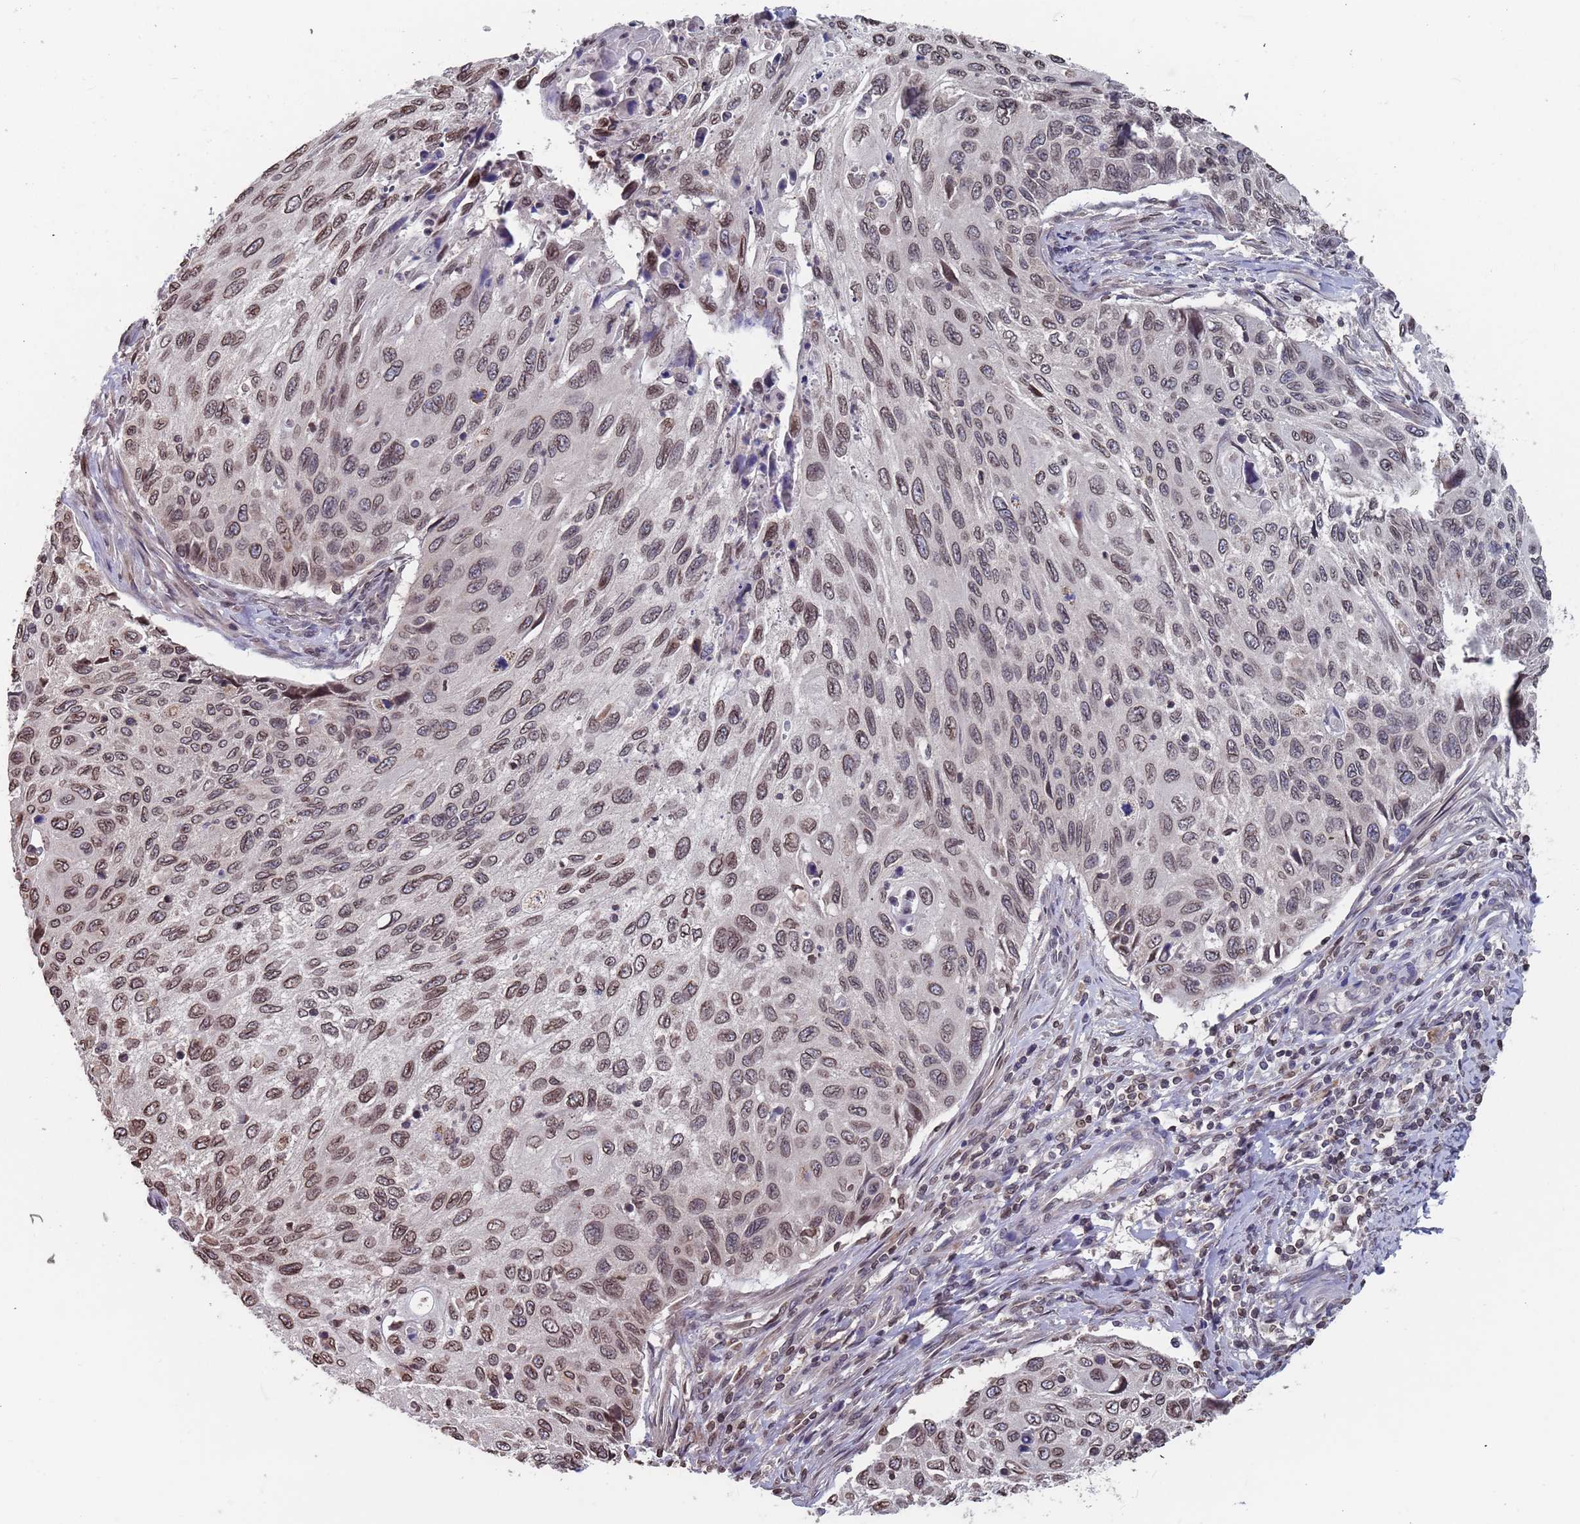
{"staining": {"intensity": "moderate", "quantity": ">75%", "location": "cytoplasmic/membranous,nuclear"}, "tissue": "cervical cancer", "cell_type": "Tumor cells", "image_type": "cancer", "snomed": [{"axis": "morphology", "description": "Squamous cell carcinoma, NOS"}, {"axis": "topography", "description": "Cervix"}], "caption": "Squamous cell carcinoma (cervical) stained with a protein marker reveals moderate staining in tumor cells.", "gene": "SDHAF3", "patient": {"sex": "female", "age": 70}}